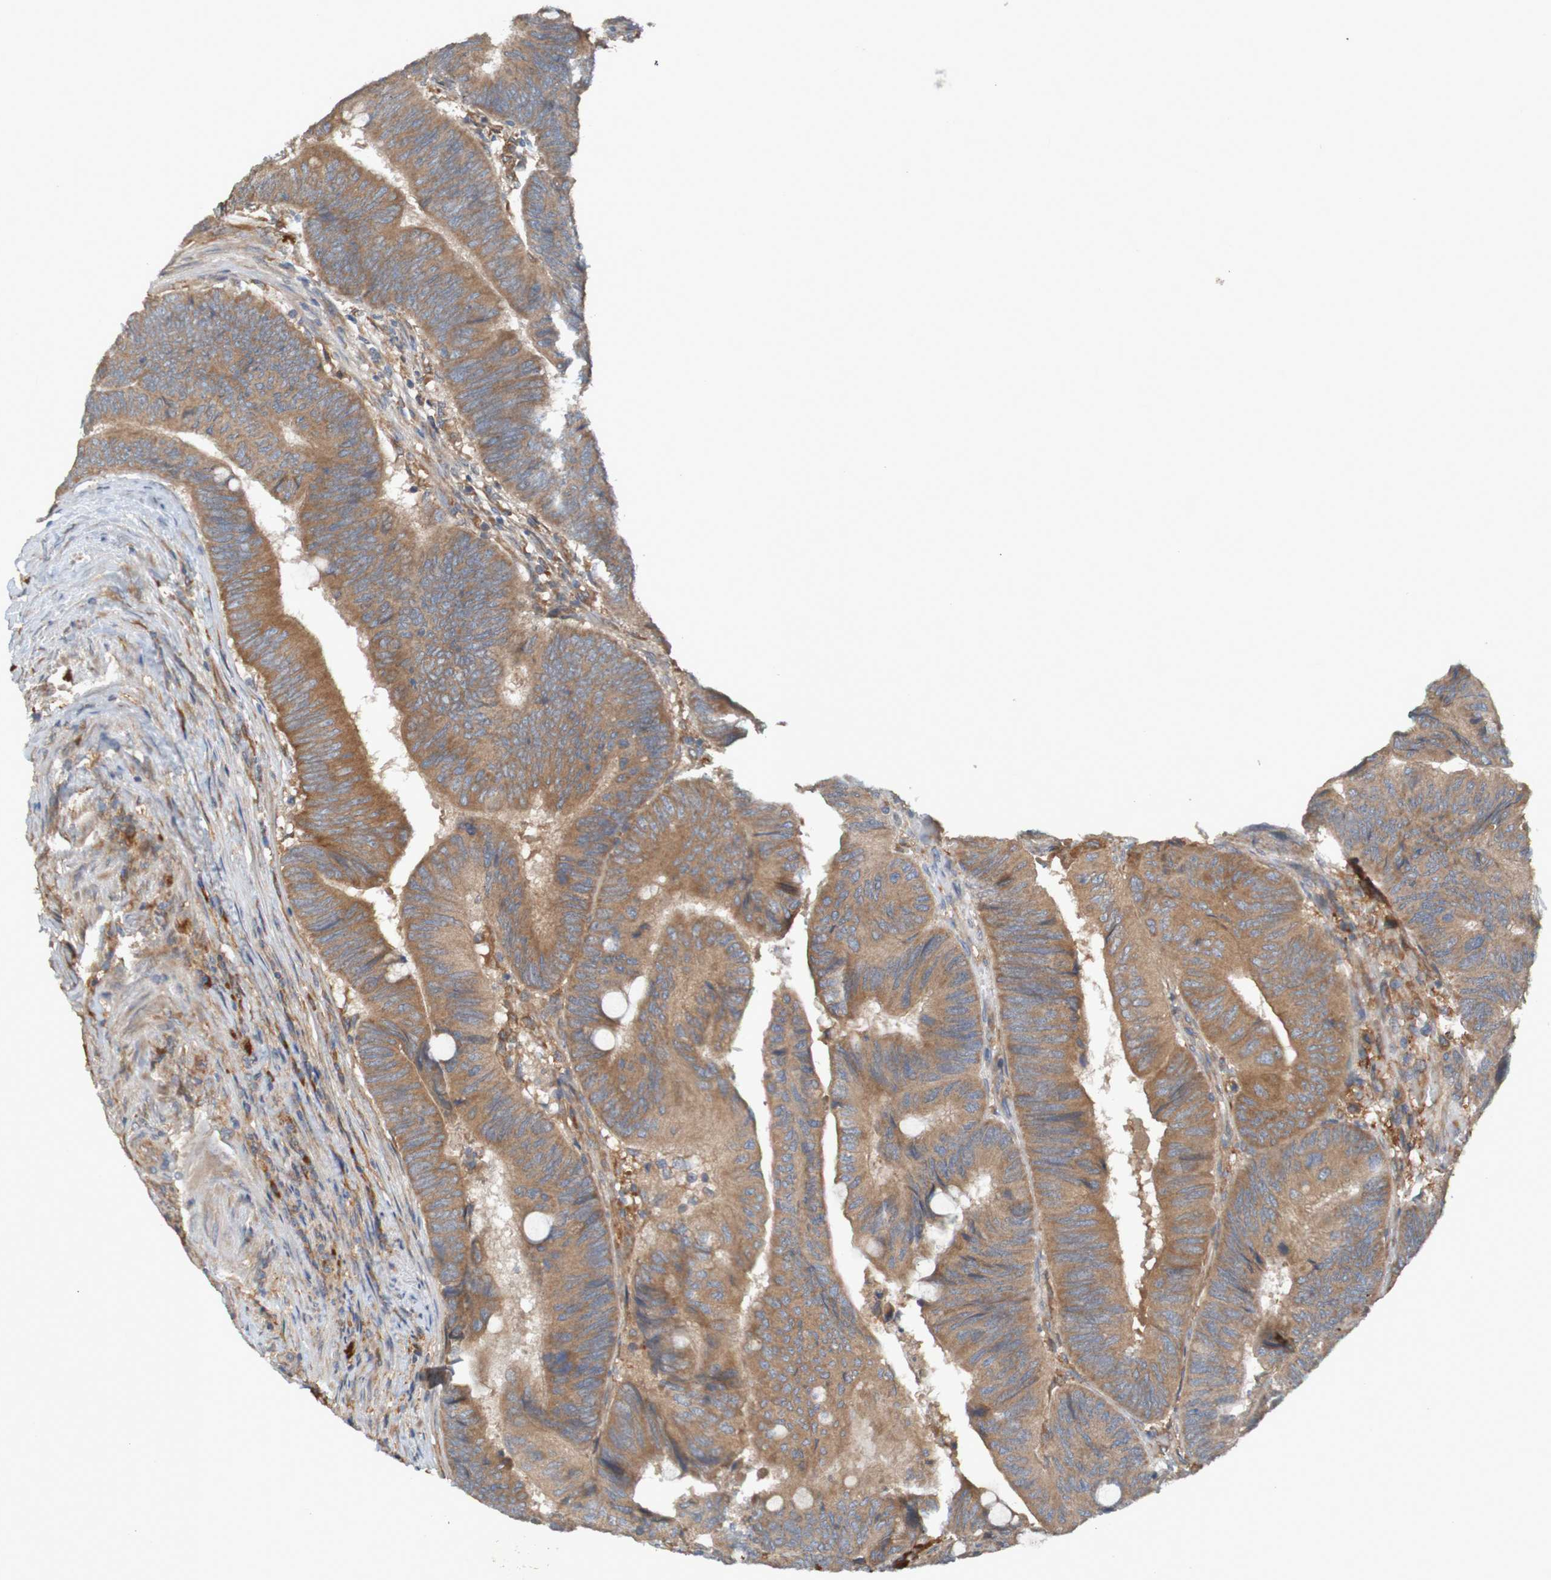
{"staining": {"intensity": "moderate", "quantity": ">75%", "location": "cytoplasmic/membranous"}, "tissue": "colorectal cancer", "cell_type": "Tumor cells", "image_type": "cancer", "snomed": [{"axis": "morphology", "description": "Normal tissue, NOS"}, {"axis": "morphology", "description": "Adenocarcinoma, NOS"}, {"axis": "topography", "description": "Rectum"}, {"axis": "topography", "description": "Peripheral nerve tissue"}], "caption": "Immunohistochemistry (IHC) (DAB) staining of human colorectal cancer shows moderate cytoplasmic/membranous protein positivity in approximately >75% of tumor cells.", "gene": "DNAJC4", "patient": {"sex": "male", "age": 92}}